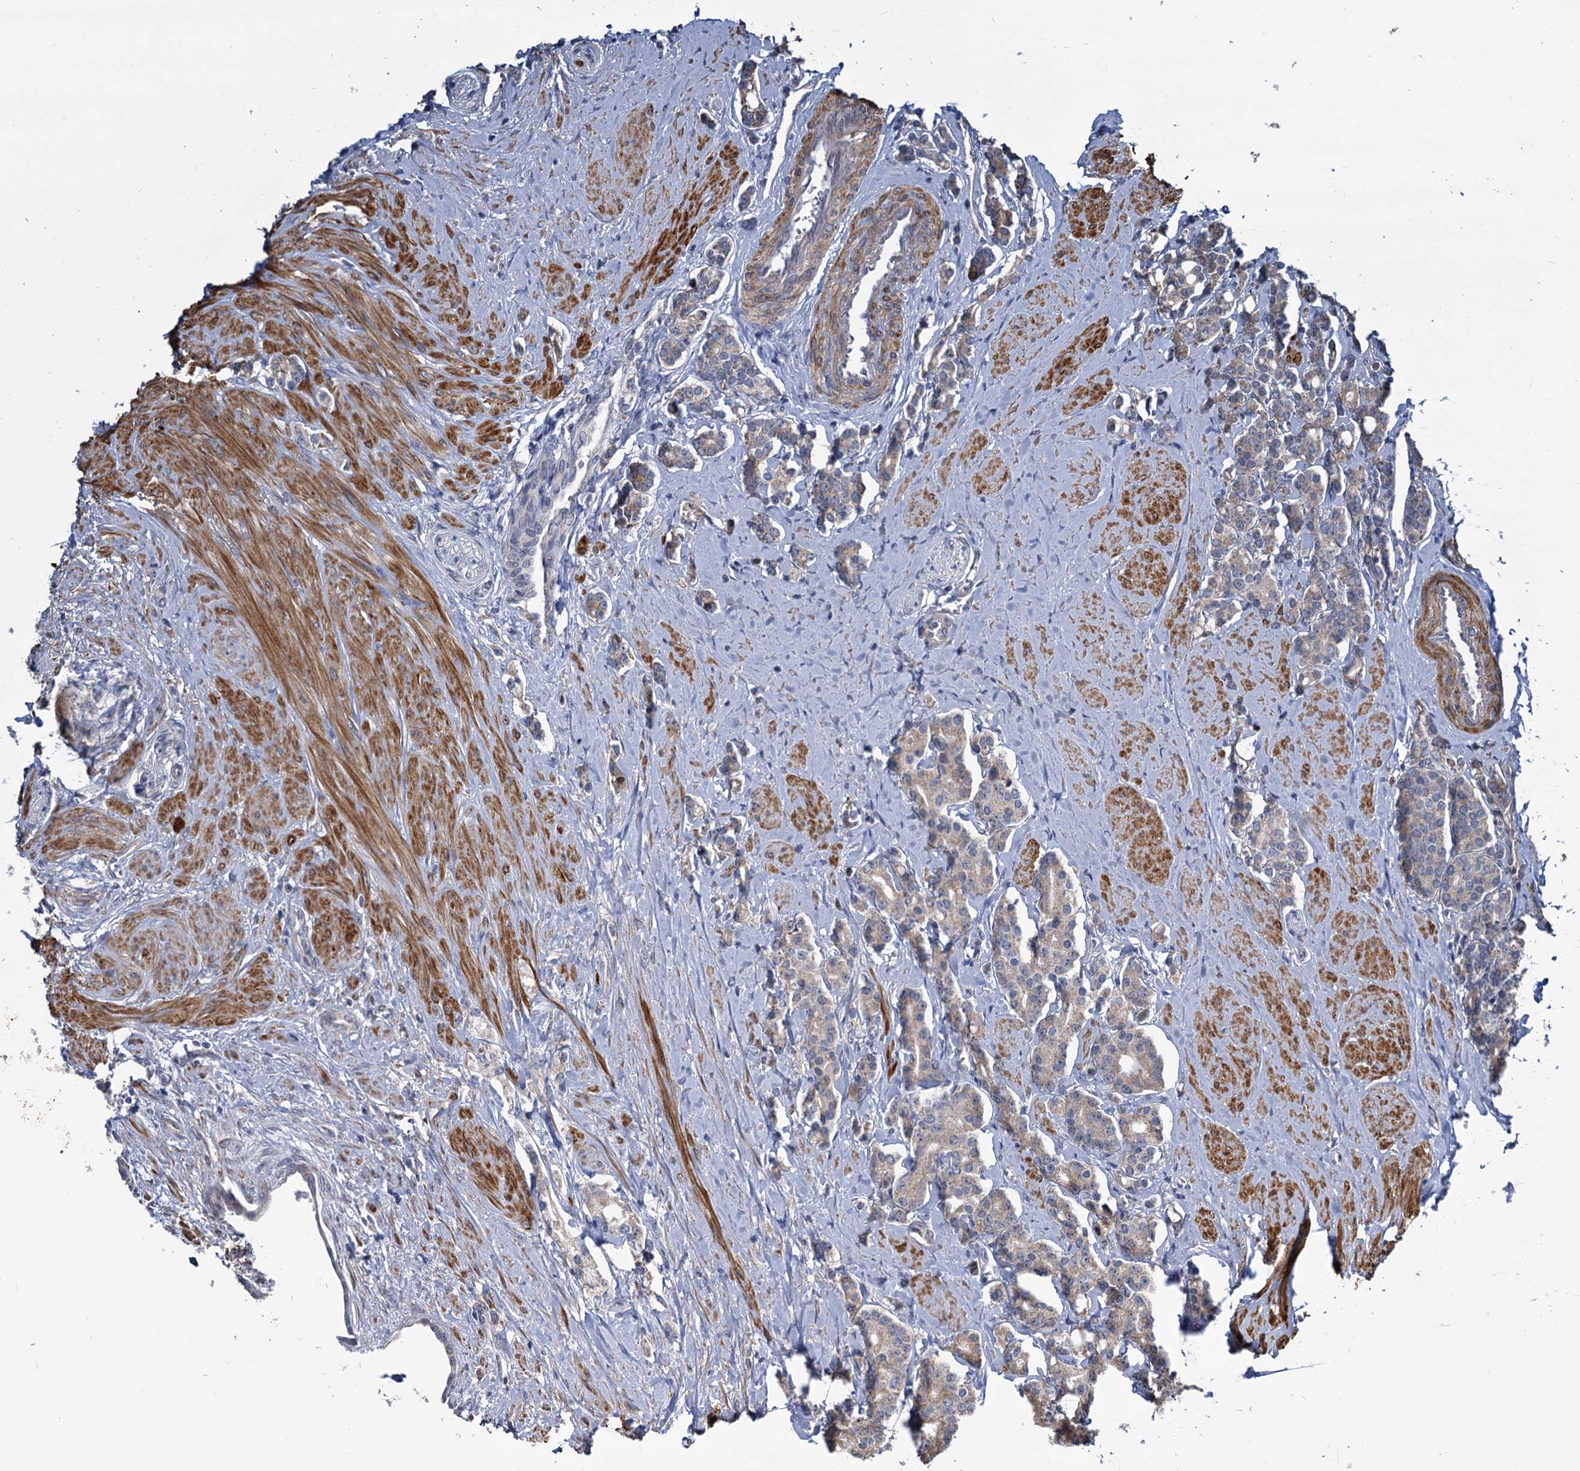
{"staining": {"intensity": "negative", "quantity": "none", "location": "none"}, "tissue": "prostate cancer", "cell_type": "Tumor cells", "image_type": "cancer", "snomed": [{"axis": "morphology", "description": "Adenocarcinoma, High grade"}, {"axis": "topography", "description": "Prostate"}], "caption": "An IHC micrograph of adenocarcinoma (high-grade) (prostate) is shown. There is no staining in tumor cells of adenocarcinoma (high-grade) (prostate).", "gene": "ALKBH7", "patient": {"sex": "male", "age": 62}}